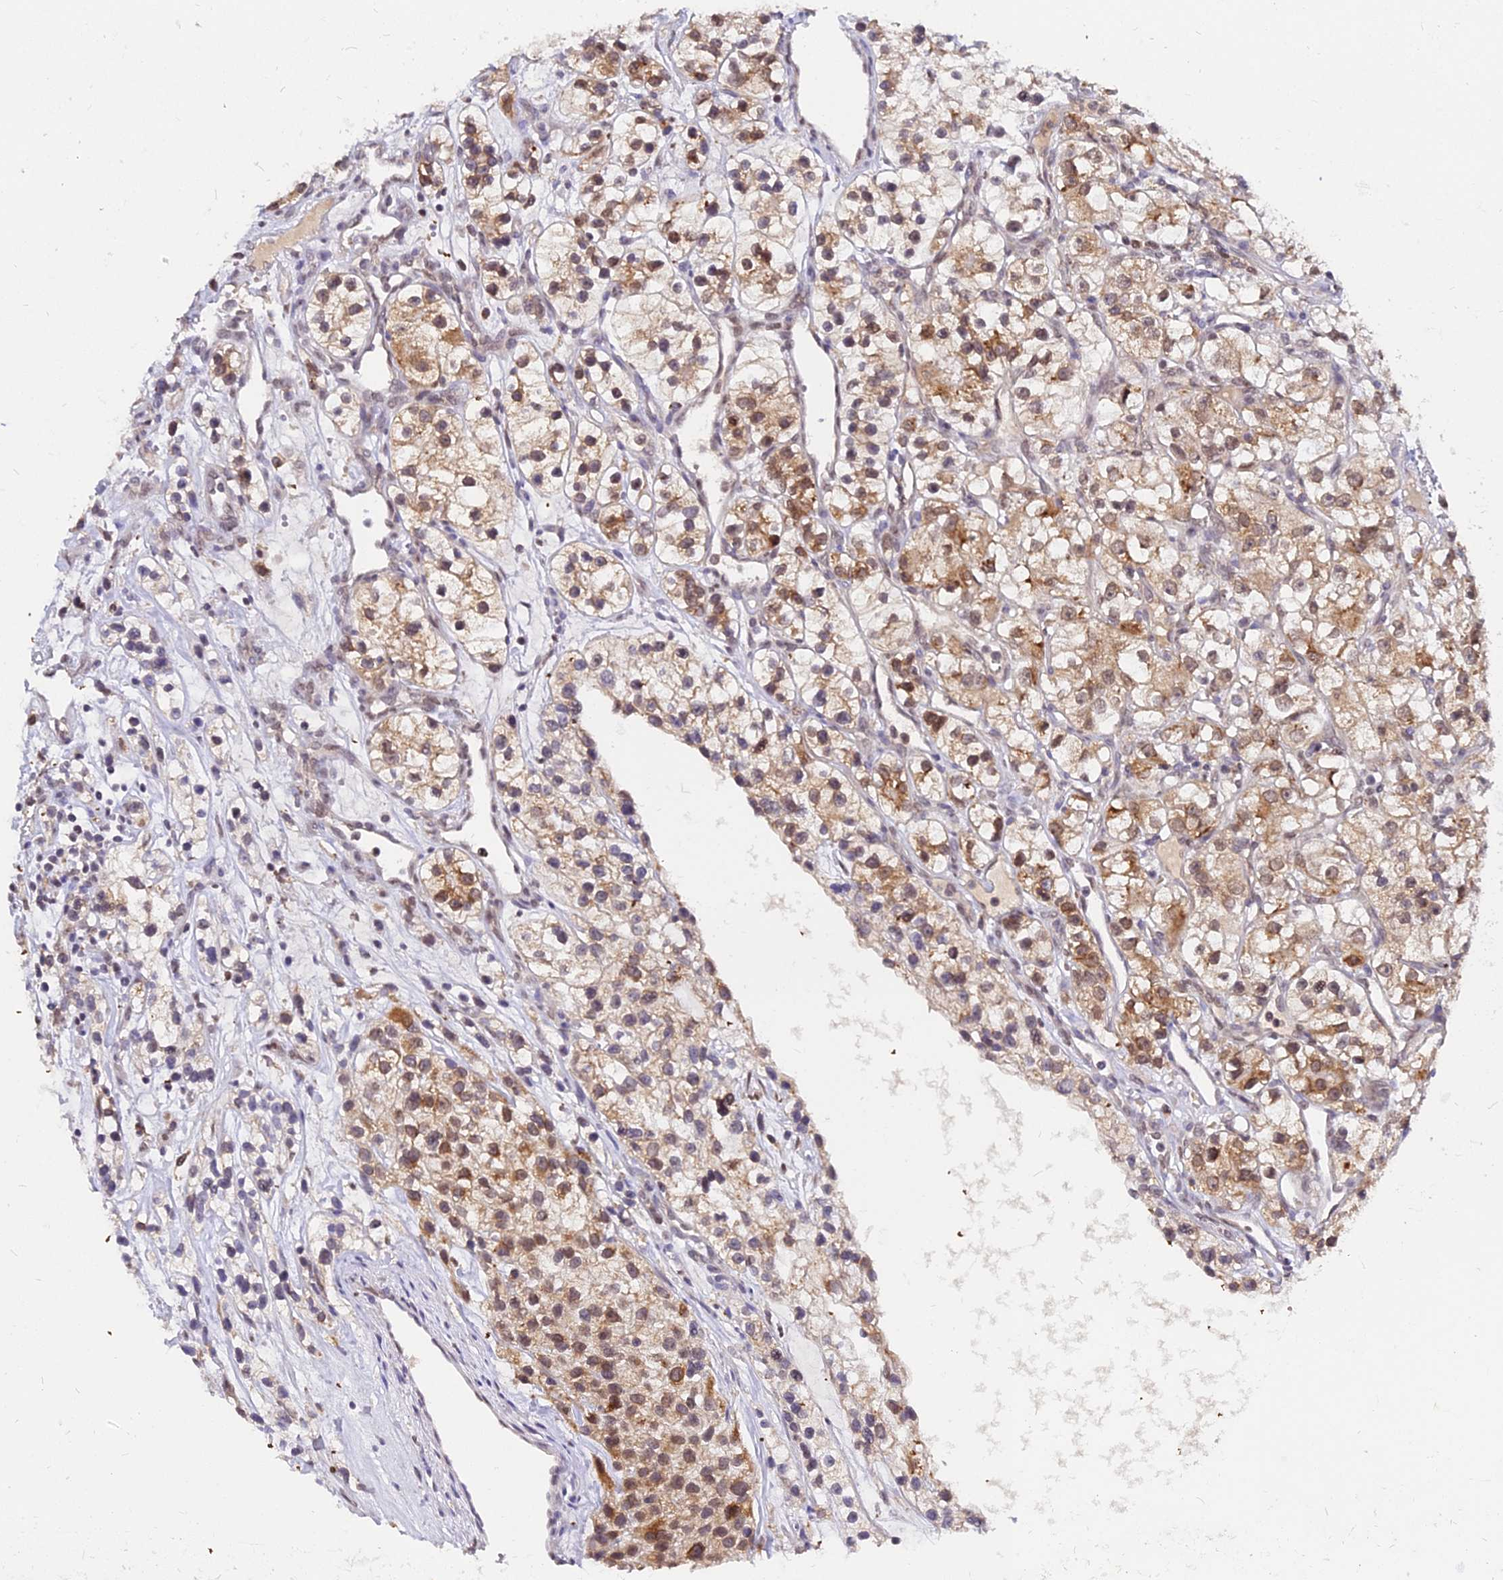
{"staining": {"intensity": "moderate", "quantity": ">75%", "location": "cytoplasmic/membranous,nuclear"}, "tissue": "renal cancer", "cell_type": "Tumor cells", "image_type": "cancer", "snomed": [{"axis": "morphology", "description": "Adenocarcinoma, NOS"}, {"axis": "topography", "description": "Kidney"}], "caption": "Protein staining of adenocarcinoma (renal) tissue reveals moderate cytoplasmic/membranous and nuclear expression in about >75% of tumor cells.", "gene": "RNF121", "patient": {"sex": "female", "age": 57}}